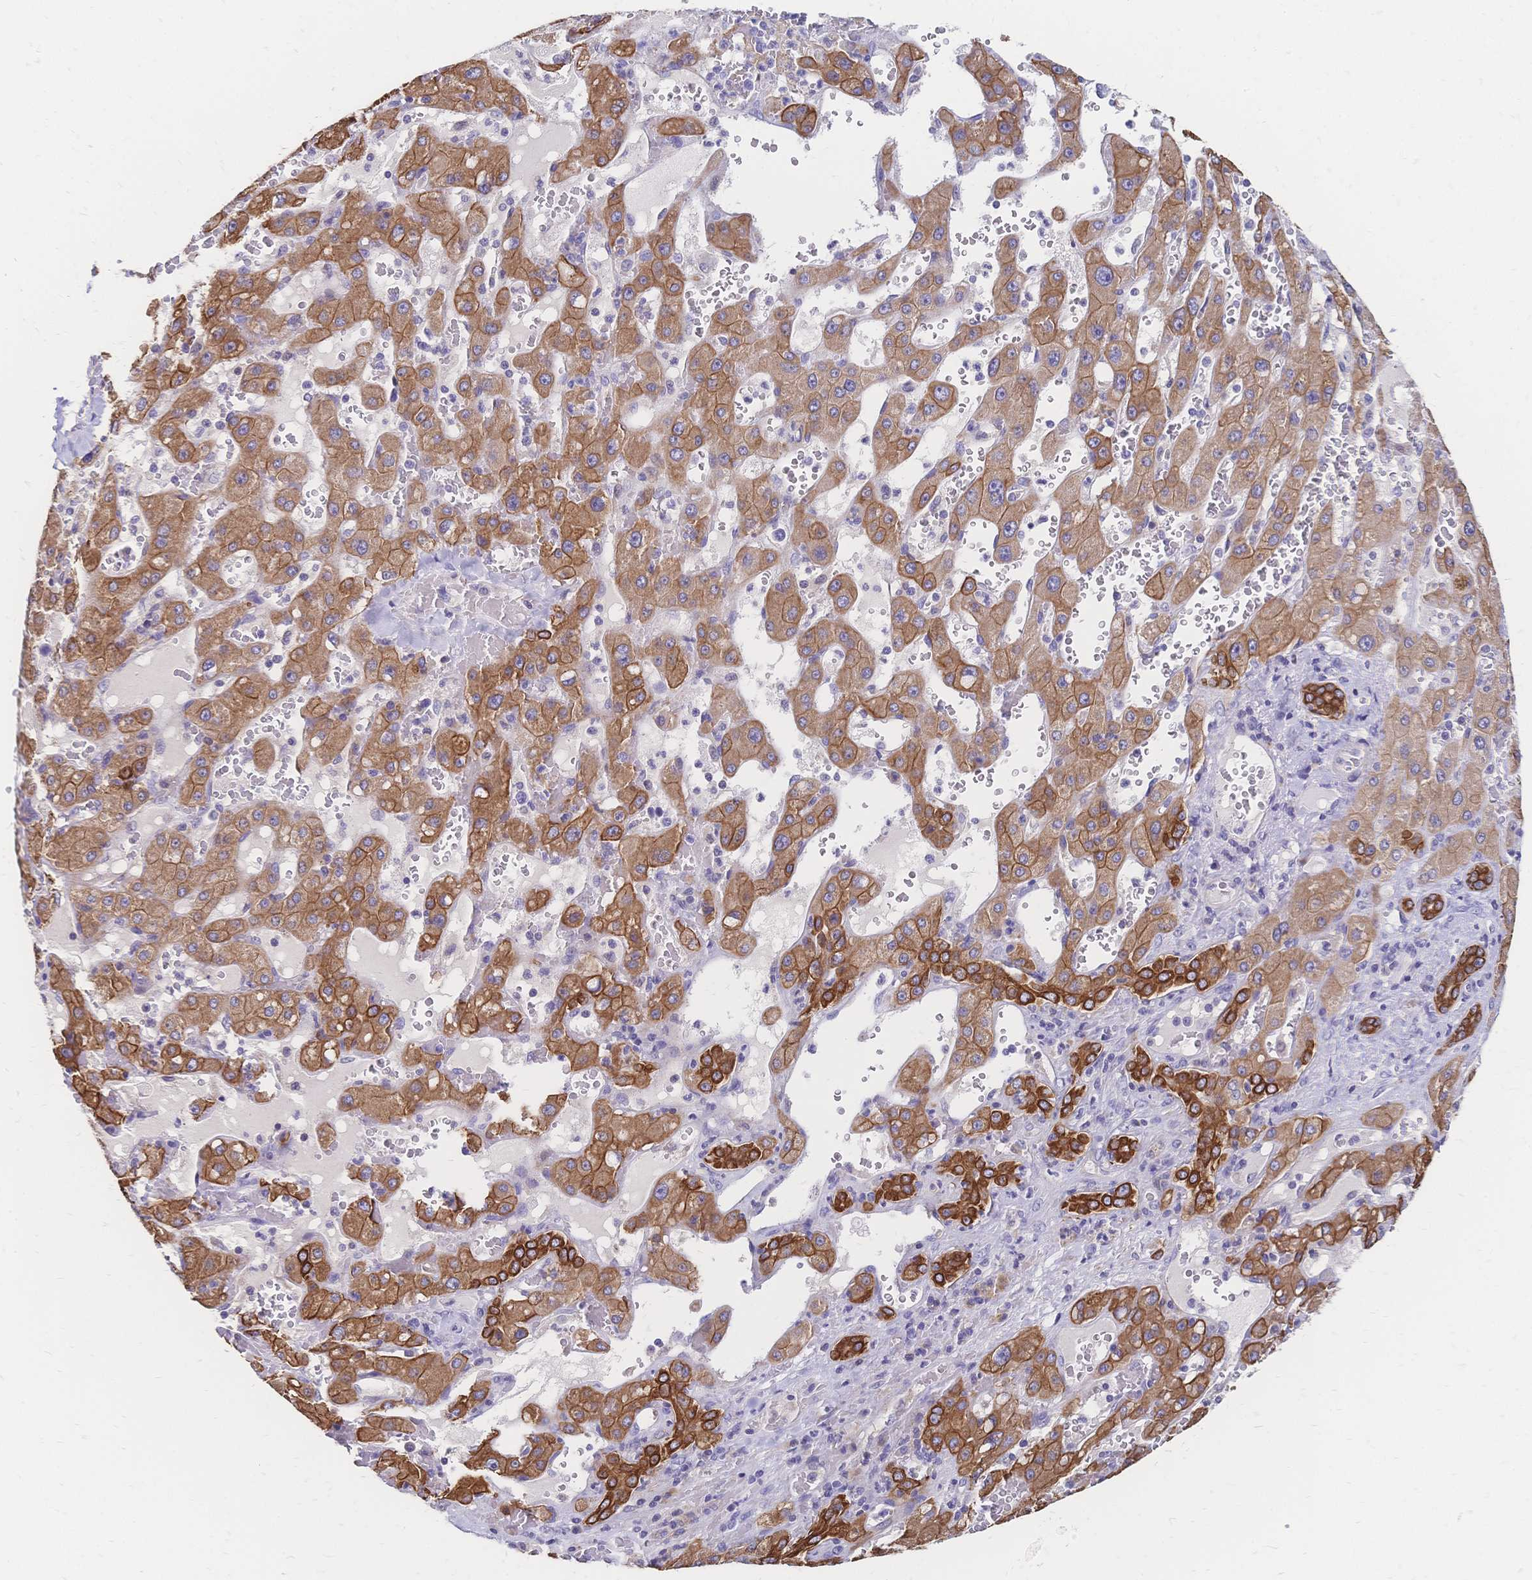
{"staining": {"intensity": "moderate", "quantity": ">75%", "location": "cytoplasmic/membranous"}, "tissue": "liver cancer", "cell_type": "Tumor cells", "image_type": "cancer", "snomed": [{"axis": "morphology", "description": "Carcinoma, Hepatocellular, NOS"}, {"axis": "topography", "description": "Liver"}], "caption": "Tumor cells show medium levels of moderate cytoplasmic/membranous staining in approximately >75% of cells in human liver cancer (hepatocellular carcinoma).", "gene": "DTNB", "patient": {"sex": "female", "age": 73}}